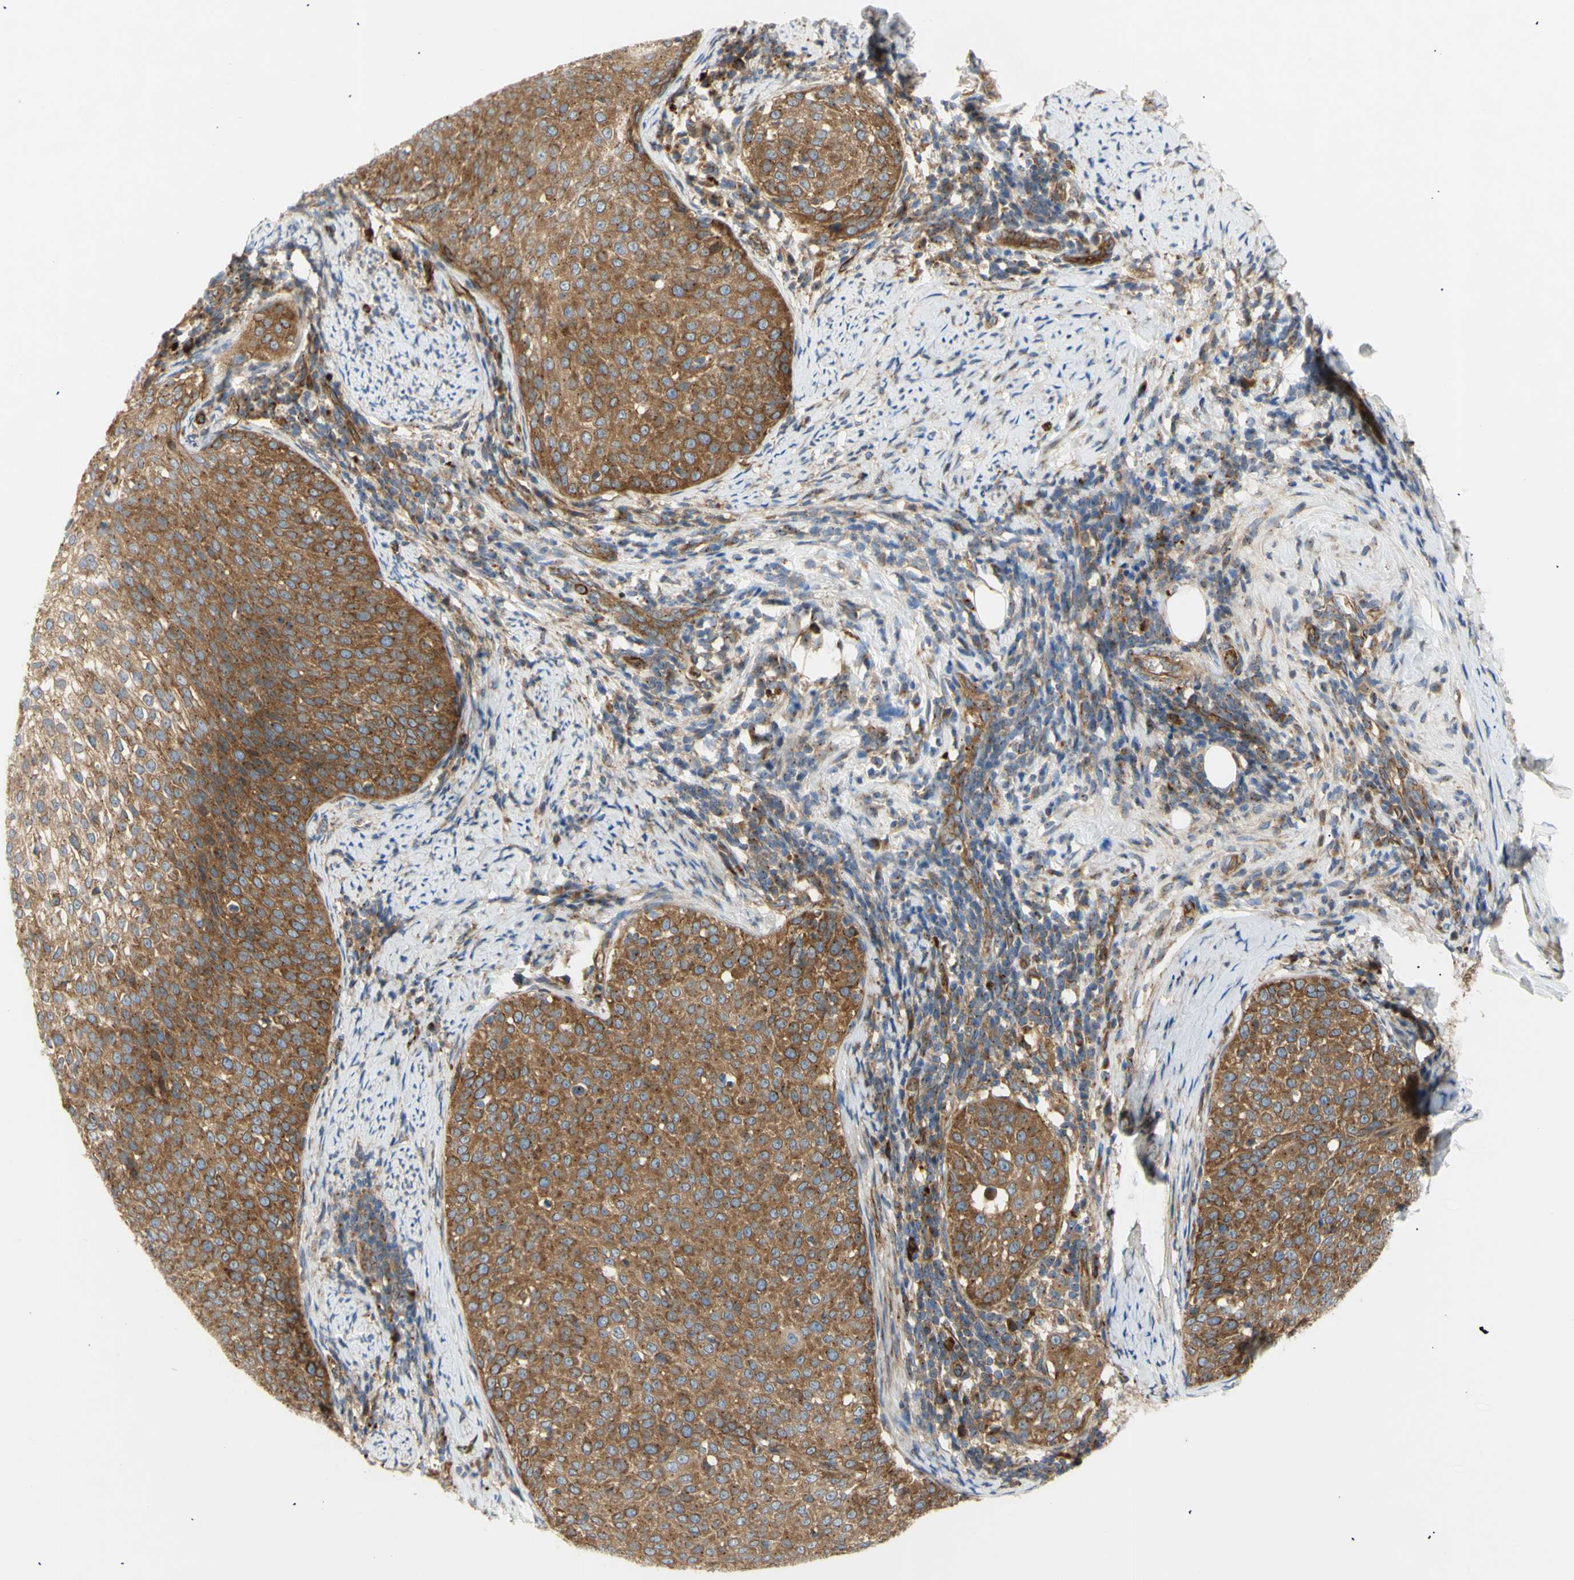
{"staining": {"intensity": "strong", "quantity": ">75%", "location": "cytoplasmic/membranous"}, "tissue": "cervical cancer", "cell_type": "Tumor cells", "image_type": "cancer", "snomed": [{"axis": "morphology", "description": "Squamous cell carcinoma, NOS"}, {"axis": "topography", "description": "Cervix"}], "caption": "About >75% of tumor cells in cervical cancer (squamous cell carcinoma) display strong cytoplasmic/membranous protein expression as visualized by brown immunohistochemical staining.", "gene": "TUBG2", "patient": {"sex": "female", "age": 51}}